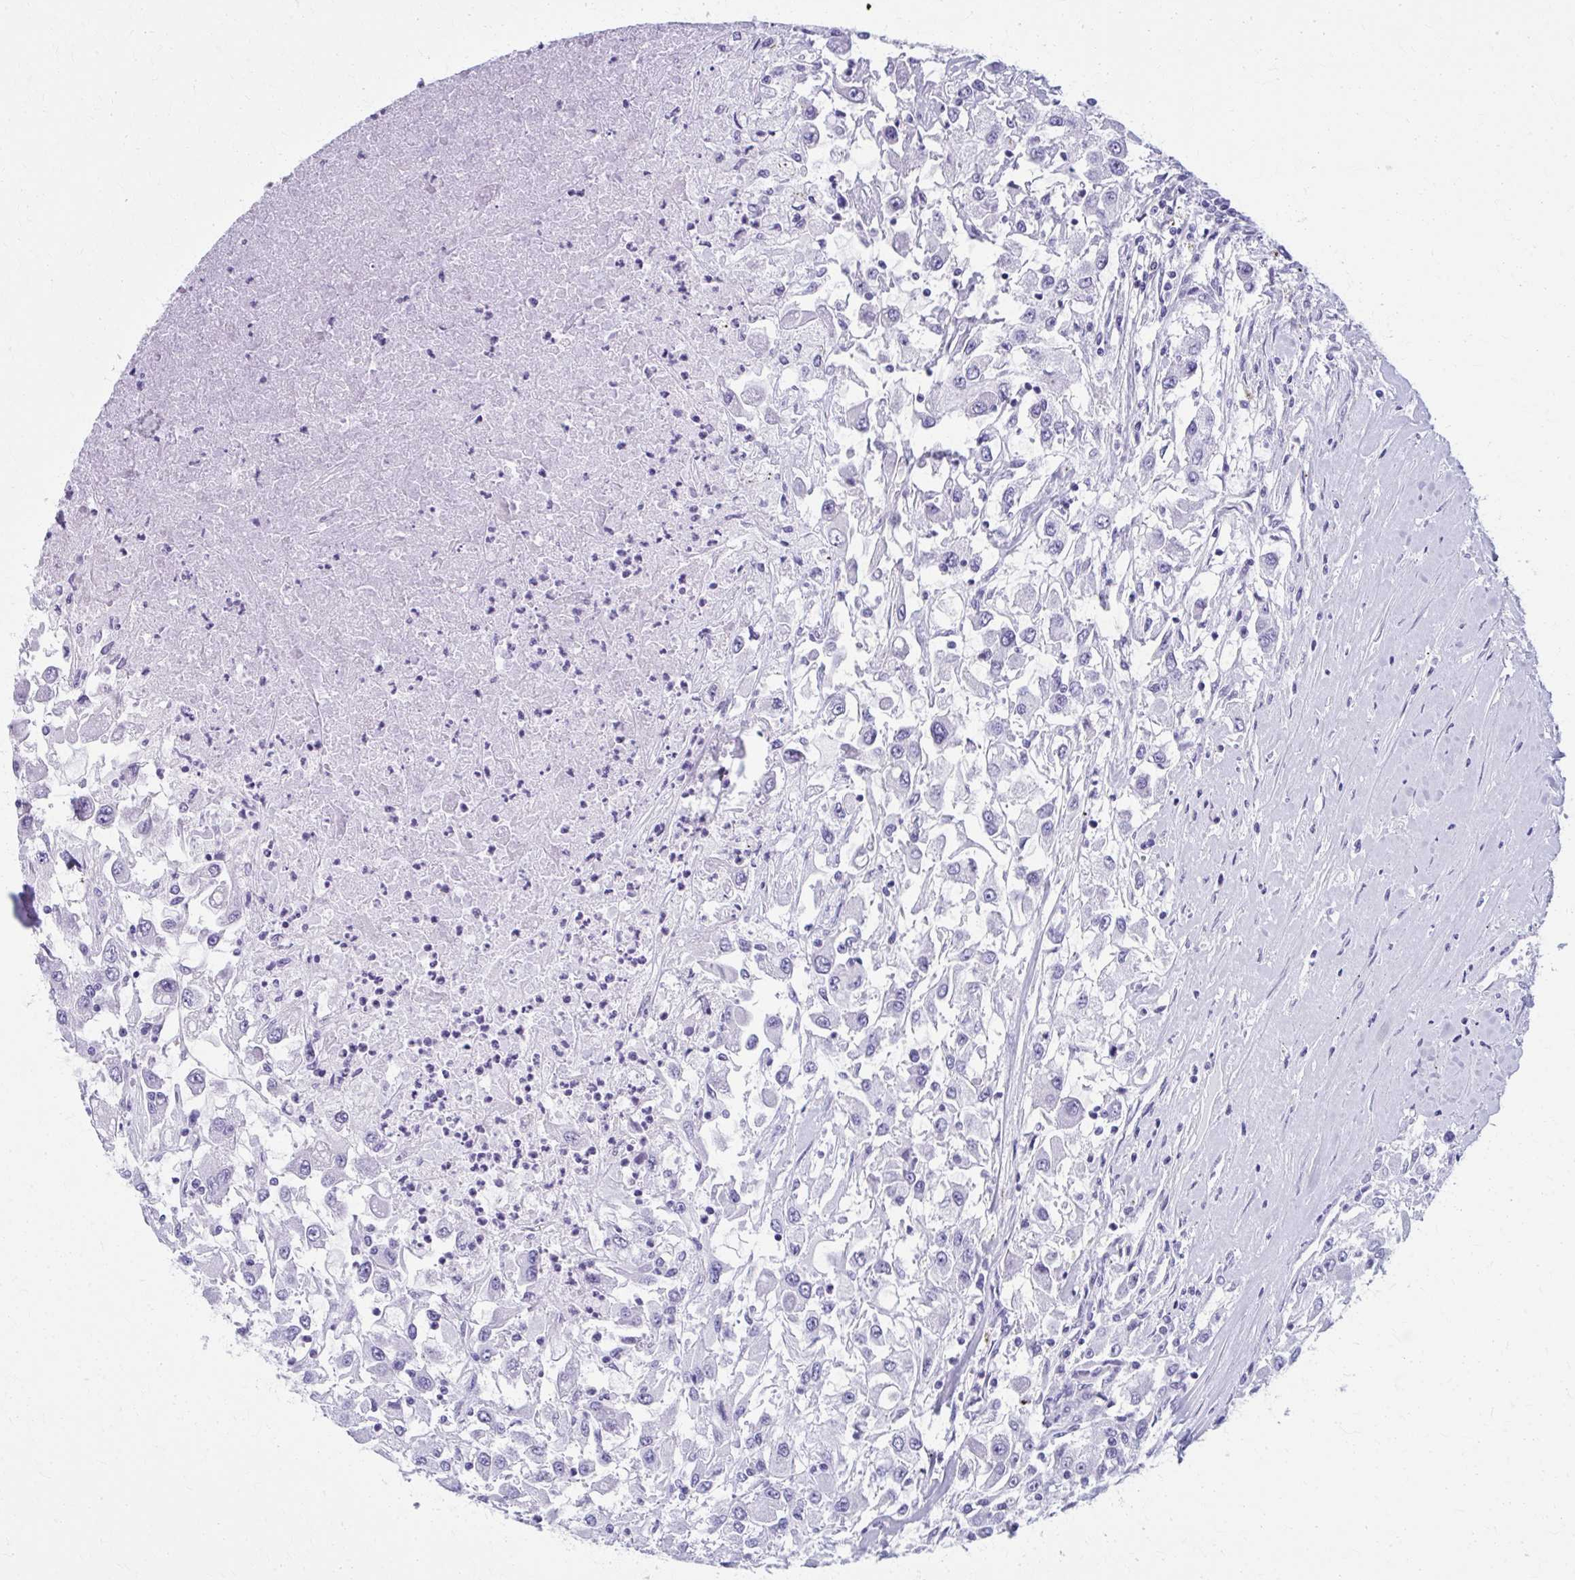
{"staining": {"intensity": "negative", "quantity": "none", "location": "none"}, "tissue": "renal cancer", "cell_type": "Tumor cells", "image_type": "cancer", "snomed": [{"axis": "morphology", "description": "Adenocarcinoma, NOS"}, {"axis": "topography", "description": "Kidney"}], "caption": "Tumor cells show no significant protein staining in adenocarcinoma (renal).", "gene": "MPLKIP", "patient": {"sex": "female", "age": 67}}